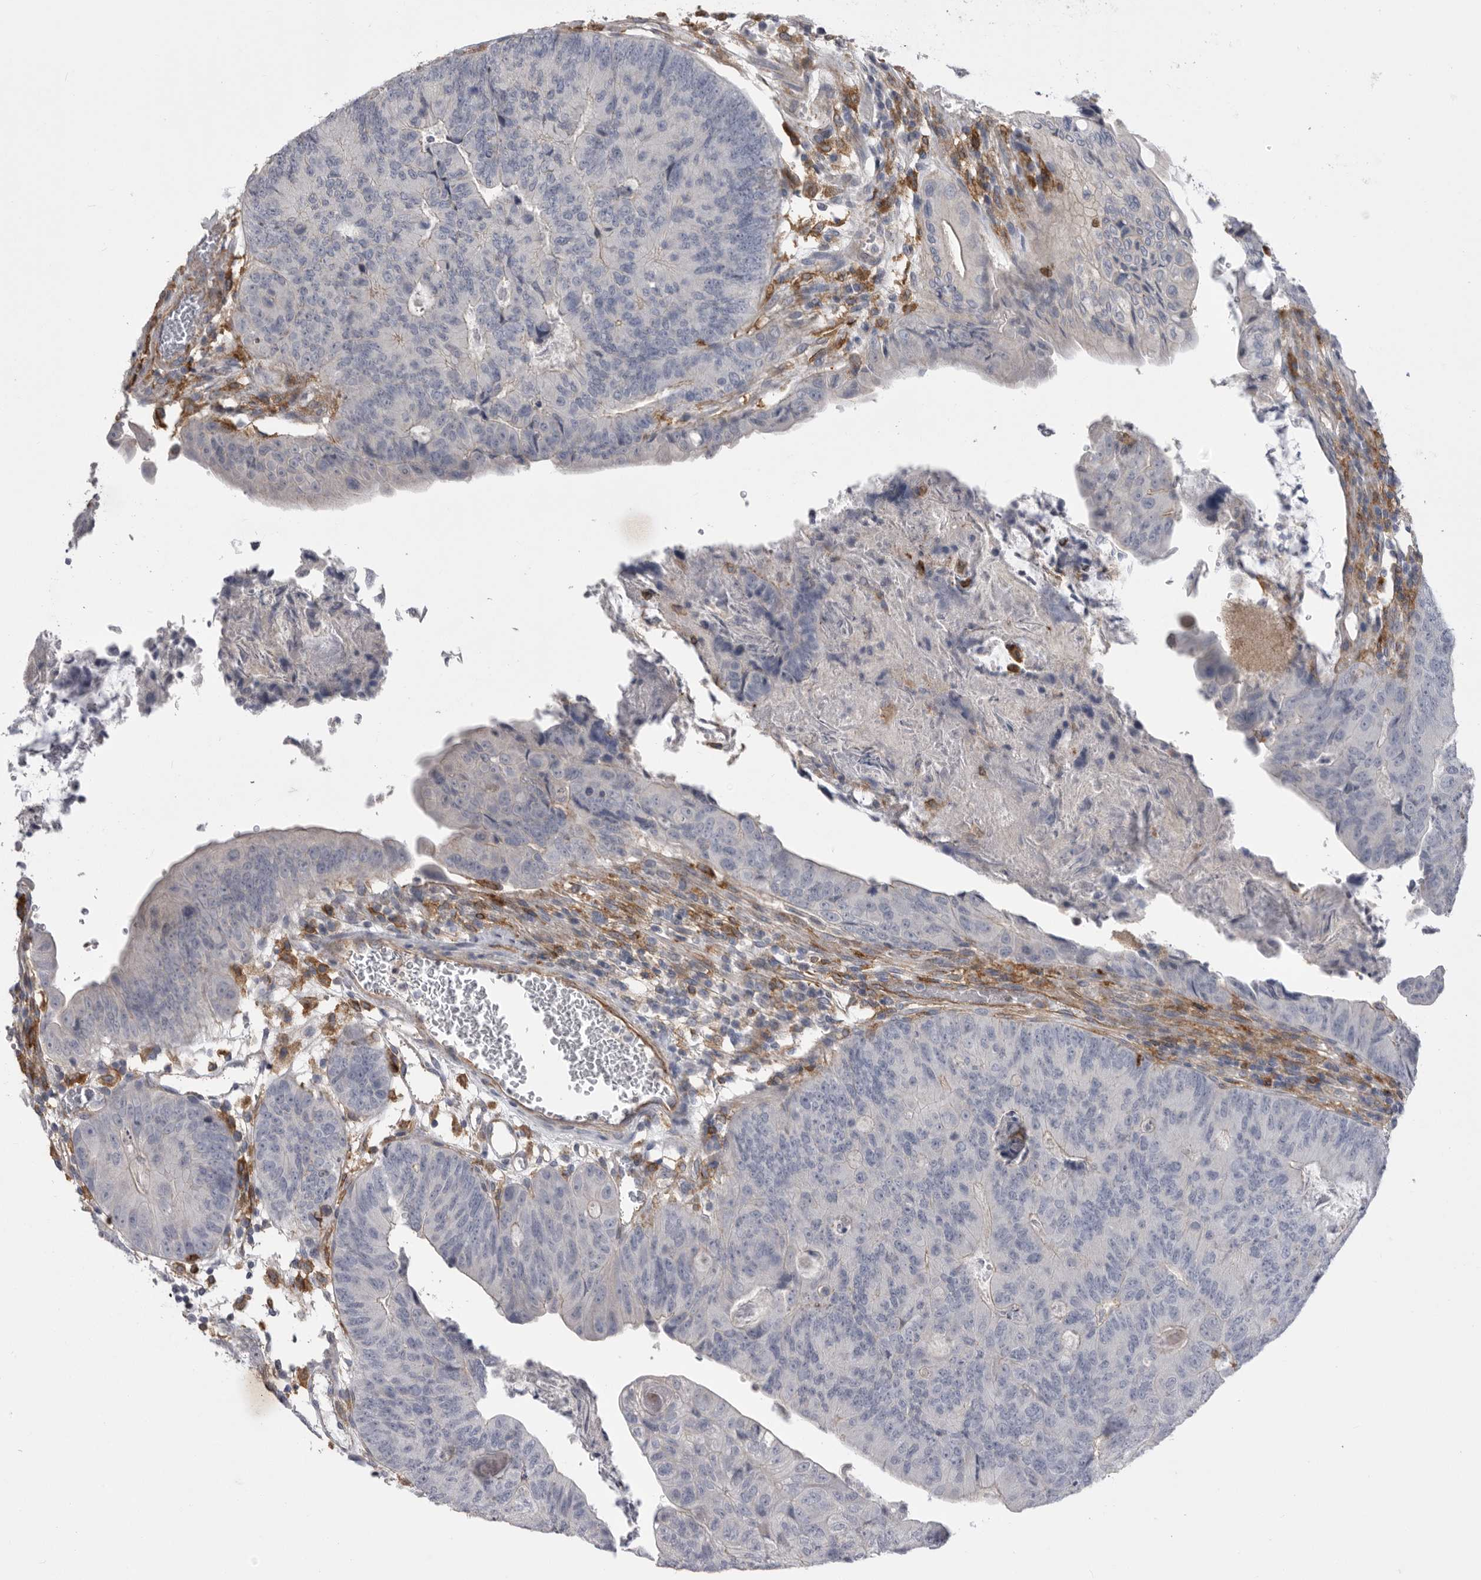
{"staining": {"intensity": "negative", "quantity": "none", "location": "none"}, "tissue": "colorectal cancer", "cell_type": "Tumor cells", "image_type": "cancer", "snomed": [{"axis": "morphology", "description": "Adenocarcinoma, NOS"}, {"axis": "topography", "description": "Colon"}], "caption": "Colorectal cancer was stained to show a protein in brown. There is no significant staining in tumor cells. (DAB immunohistochemistry (IHC) visualized using brightfield microscopy, high magnification).", "gene": "SIGLEC10", "patient": {"sex": "female", "age": 67}}